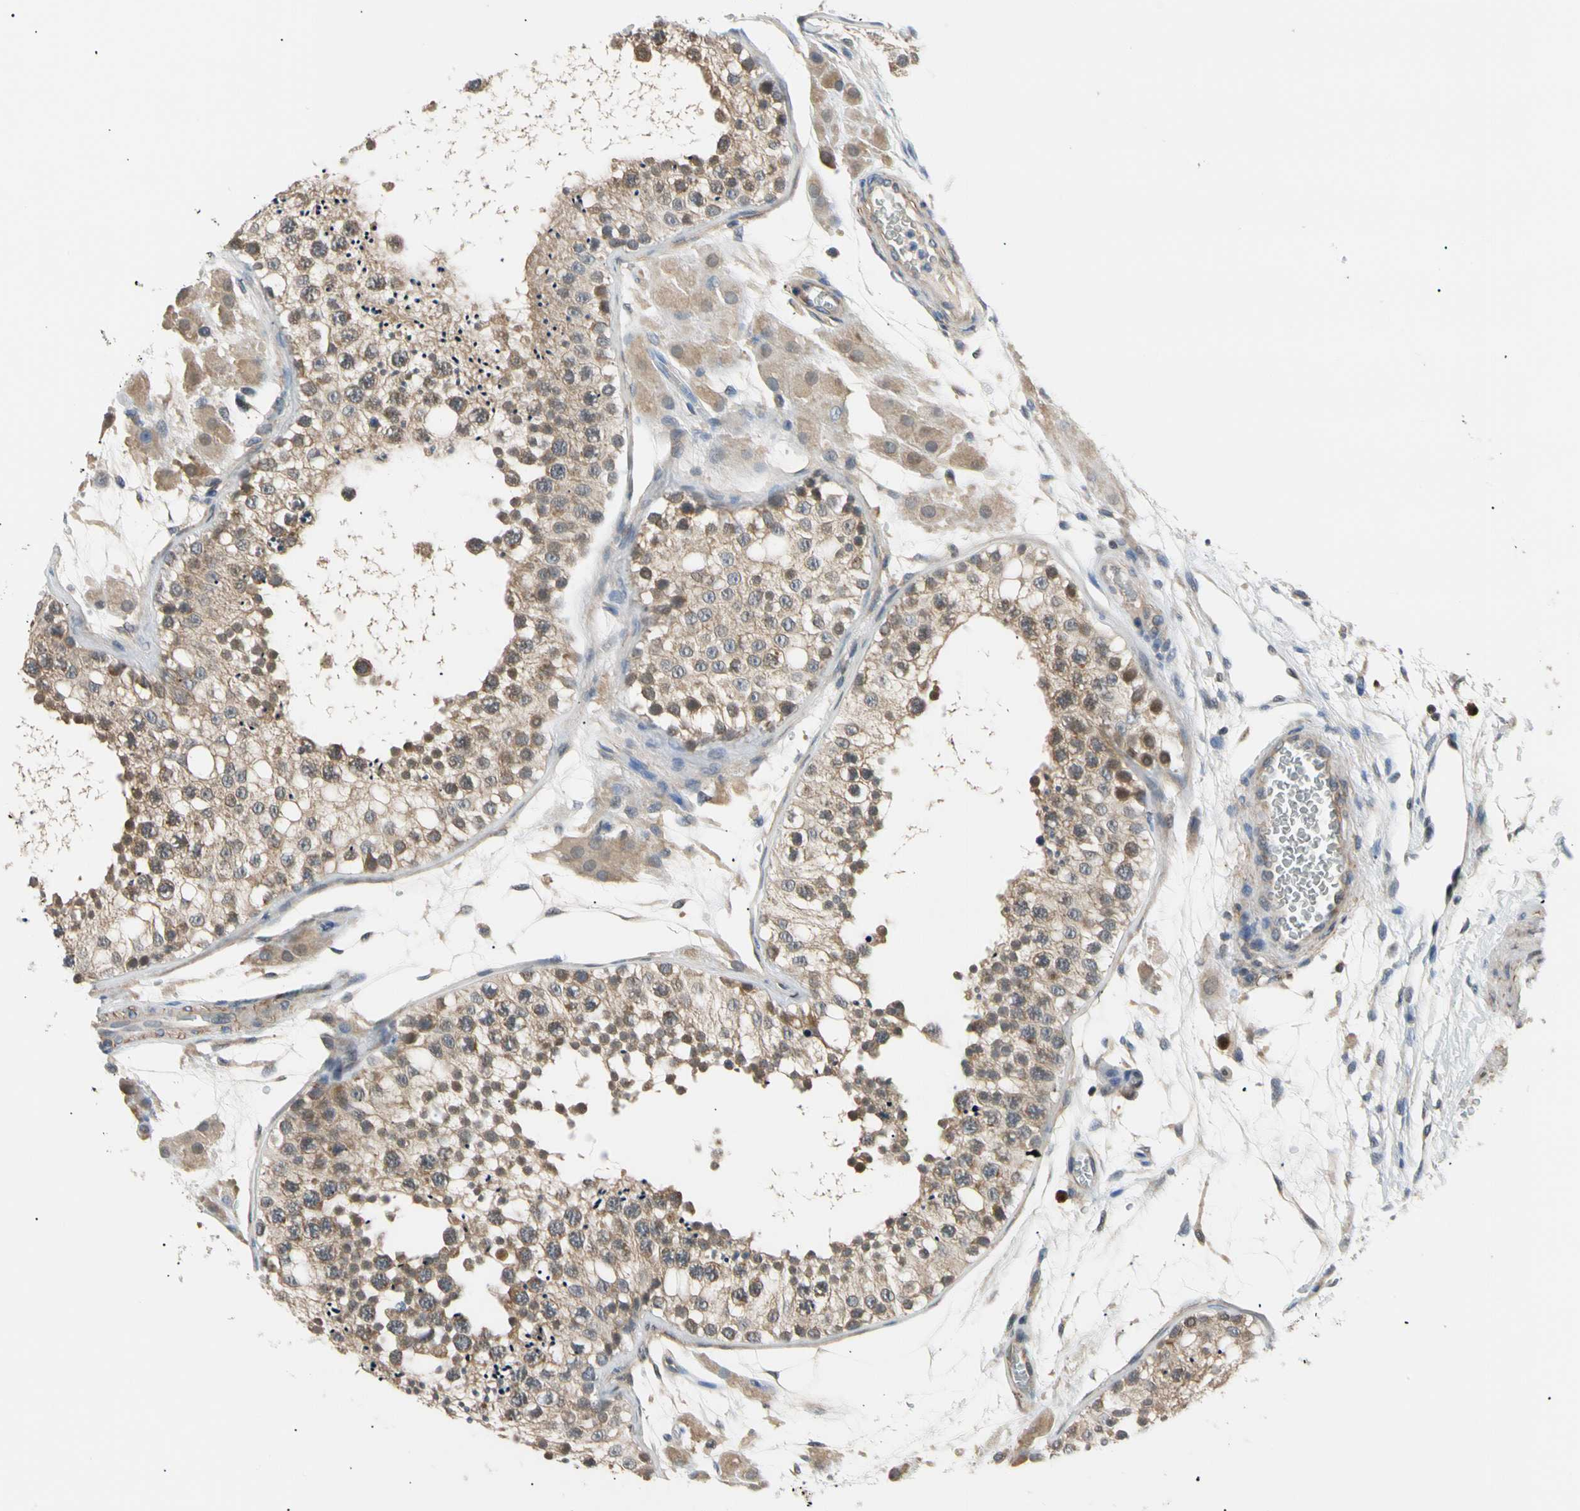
{"staining": {"intensity": "moderate", "quantity": ">75%", "location": "cytoplasmic/membranous"}, "tissue": "testis", "cell_type": "Cells in seminiferous ducts", "image_type": "normal", "snomed": [{"axis": "morphology", "description": "Normal tissue, NOS"}, {"axis": "topography", "description": "Testis"}], "caption": "Protein staining of benign testis displays moderate cytoplasmic/membranous staining in about >75% of cells in seminiferous ducts.", "gene": "SEC23B", "patient": {"sex": "male", "age": 26}}